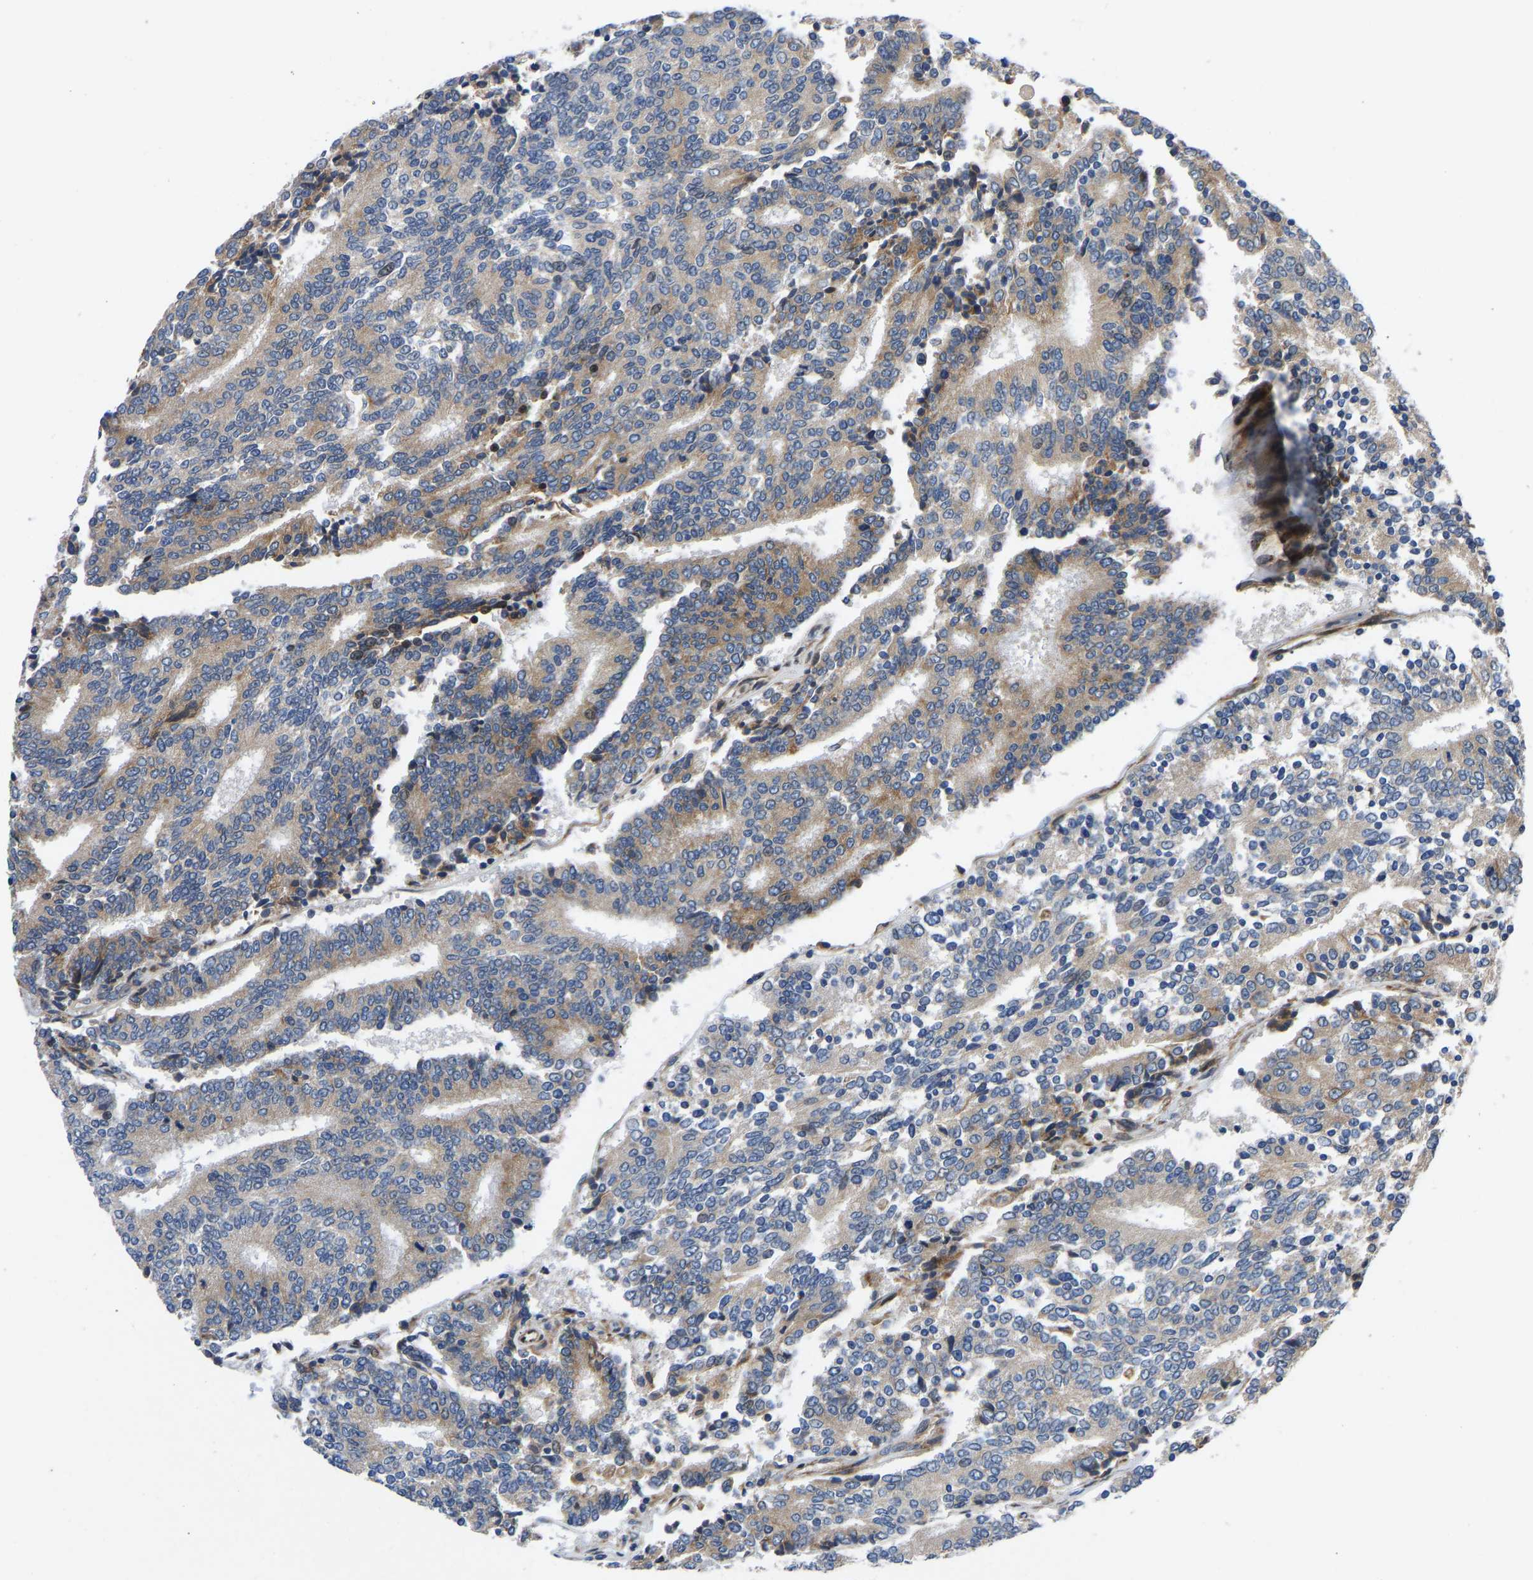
{"staining": {"intensity": "moderate", "quantity": ">75%", "location": "cytoplasmic/membranous"}, "tissue": "prostate cancer", "cell_type": "Tumor cells", "image_type": "cancer", "snomed": [{"axis": "morphology", "description": "Normal tissue, NOS"}, {"axis": "morphology", "description": "Adenocarcinoma, High grade"}, {"axis": "topography", "description": "Prostate"}, {"axis": "topography", "description": "Seminal veicle"}], "caption": "Protein expression analysis of human high-grade adenocarcinoma (prostate) reveals moderate cytoplasmic/membranous expression in approximately >75% of tumor cells. (IHC, brightfield microscopy, high magnification).", "gene": "TMEM38B", "patient": {"sex": "male", "age": 55}}